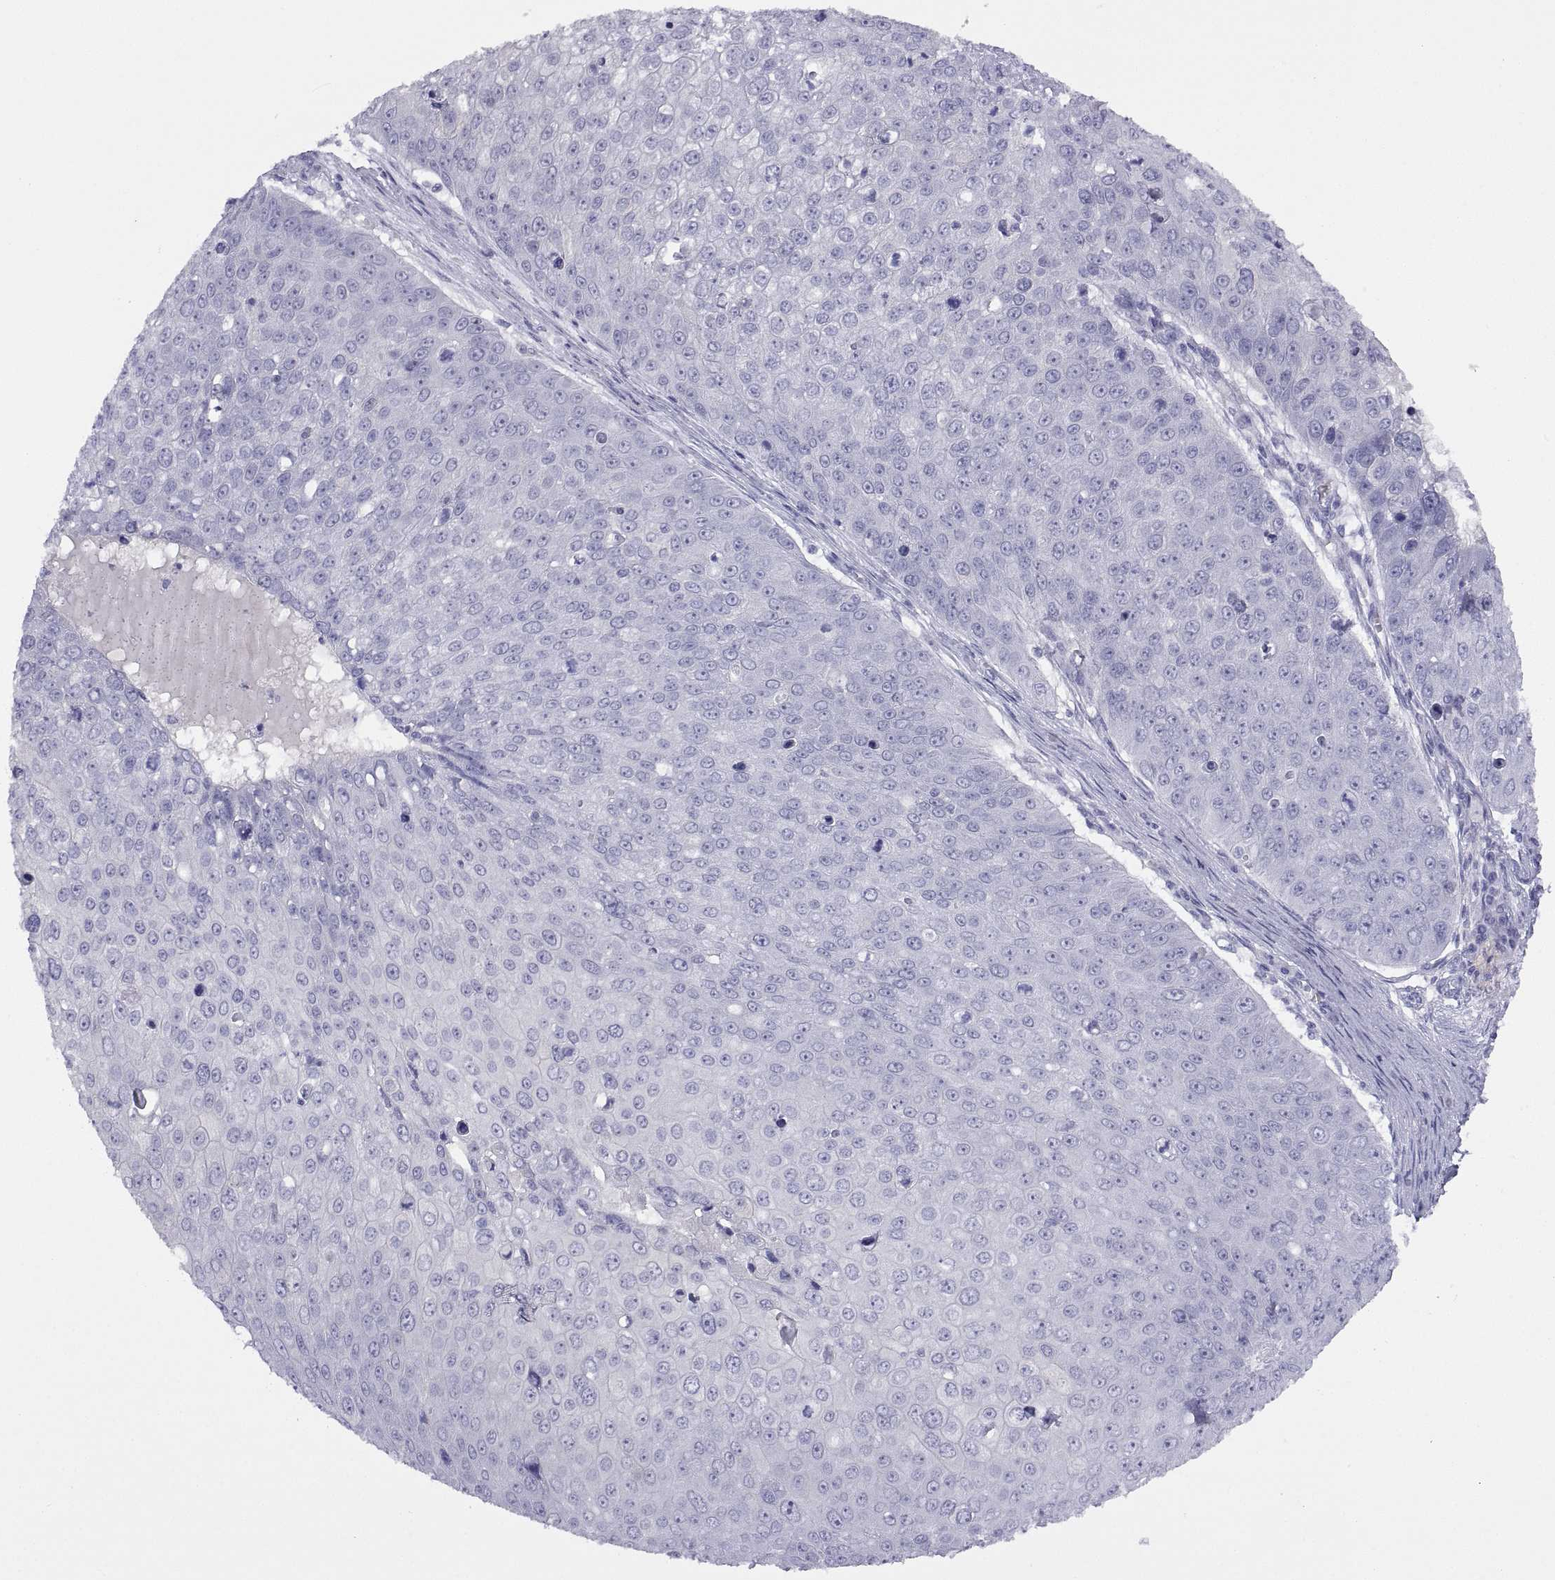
{"staining": {"intensity": "negative", "quantity": "none", "location": "none"}, "tissue": "skin cancer", "cell_type": "Tumor cells", "image_type": "cancer", "snomed": [{"axis": "morphology", "description": "Squamous cell carcinoma, NOS"}, {"axis": "topography", "description": "Skin"}], "caption": "Human squamous cell carcinoma (skin) stained for a protein using IHC displays no positivity in tumor cells.", "gene": "VSX2", "patient": {"sex": "male", "age": 71}}